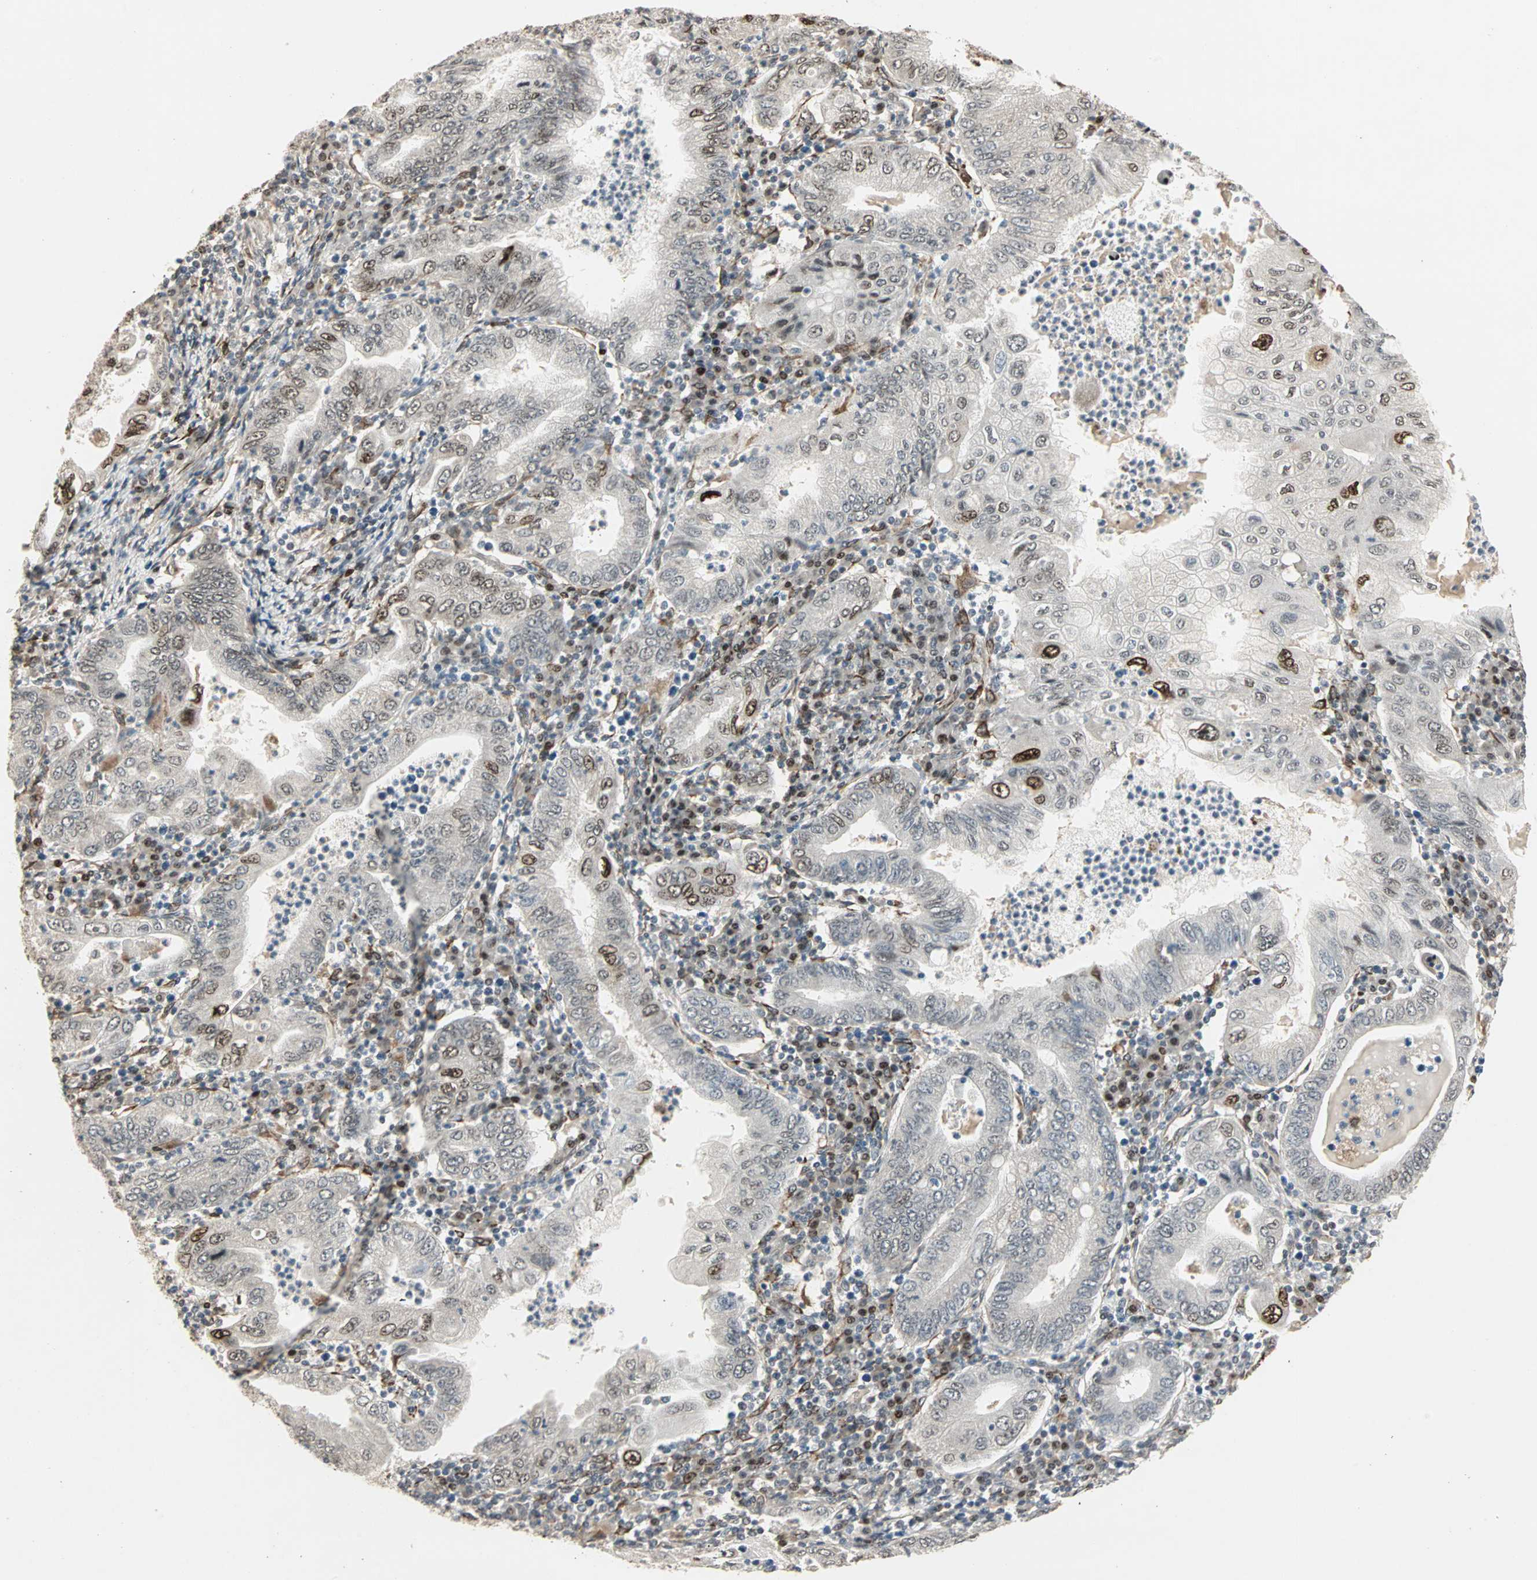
{"staining": {"intensity": "weak", "quantity": "<25%", "location": "nuclear"}, "tissue": "stomach cancer", "cell_type": "Tumor cells", "image_type": "cancer", "snomed": [{"axis": "morphology", "description": "Normal tissue, NOS"}, {"axis": "morphology", "description": "Adenocarcinoma, NOS"}, {"axis": "topography", "description": "Esophagus"}, {"axis": "topography", "description": "Stomach, upper"}, {"axis": "topography", "description": "Peripheral nerve tissue"}], "caption": "Tumor cells show no significant protein expression in stomach cancer. (DAB (3,3'-diaminobenzidine) immunohistochemistry visualized using brightfield microscopy, high magnification).", "gene": "TRPV4", "patient": {"sex": "male", "age": 62}}